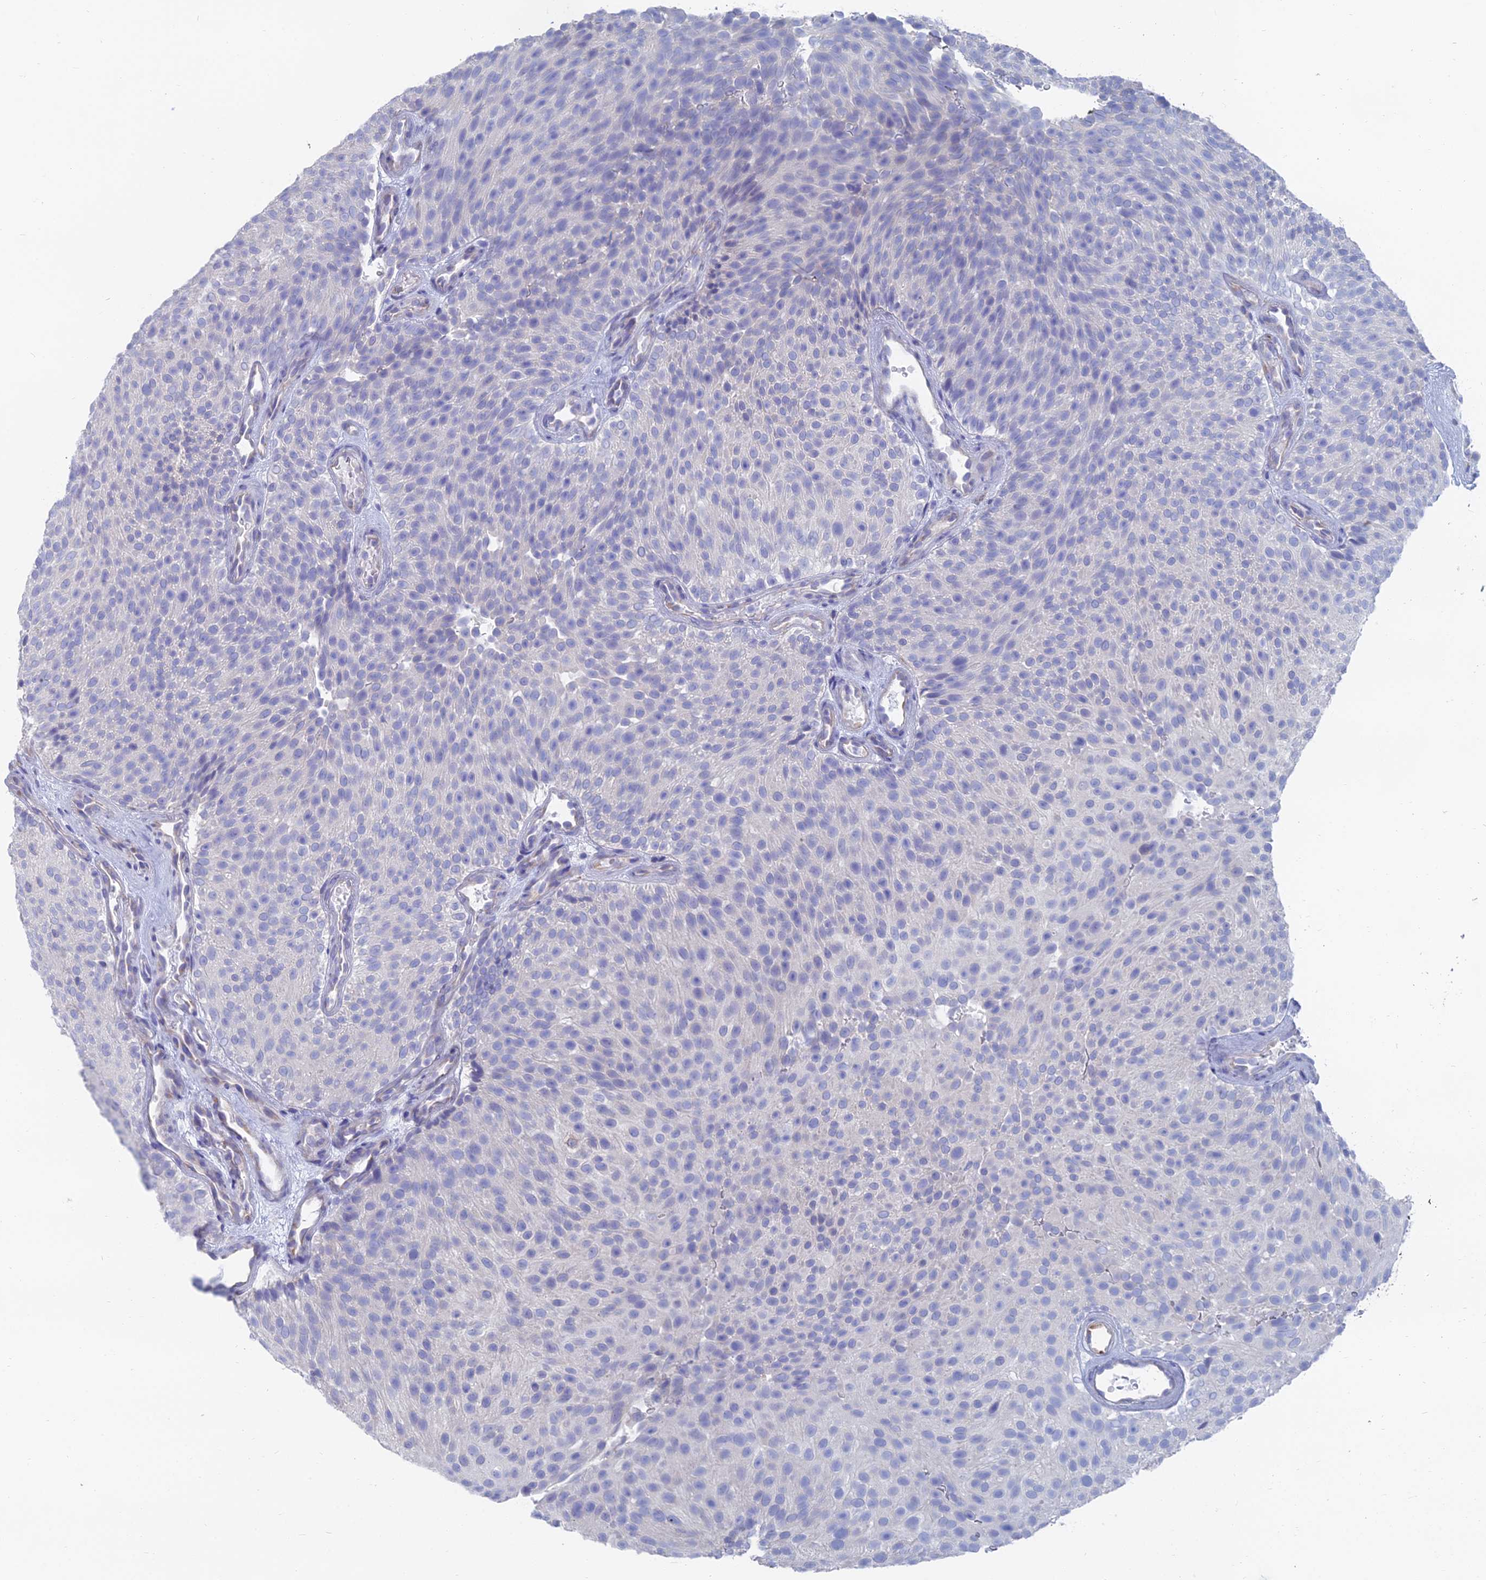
{"staining": {"intensity": "negative", "quantity": "none", "location": "none"}, "tissue": "urothelial cancer", "cell_type": "Tumor cells", "image_type": "cancer", "snomed": [{"axis": "morphology", "description": "Urothelial carcinoma, Low grade"}, {"axis": "topography", "description": "Urinary bladder"}], "caption": "The IHC photomicrograph has no significant staining in tumor cells of urothelial cancer tissue. Nuclei are stained in blue.", "gene": "TNNT3", "patient": {"sex": "male", "age": 78}}